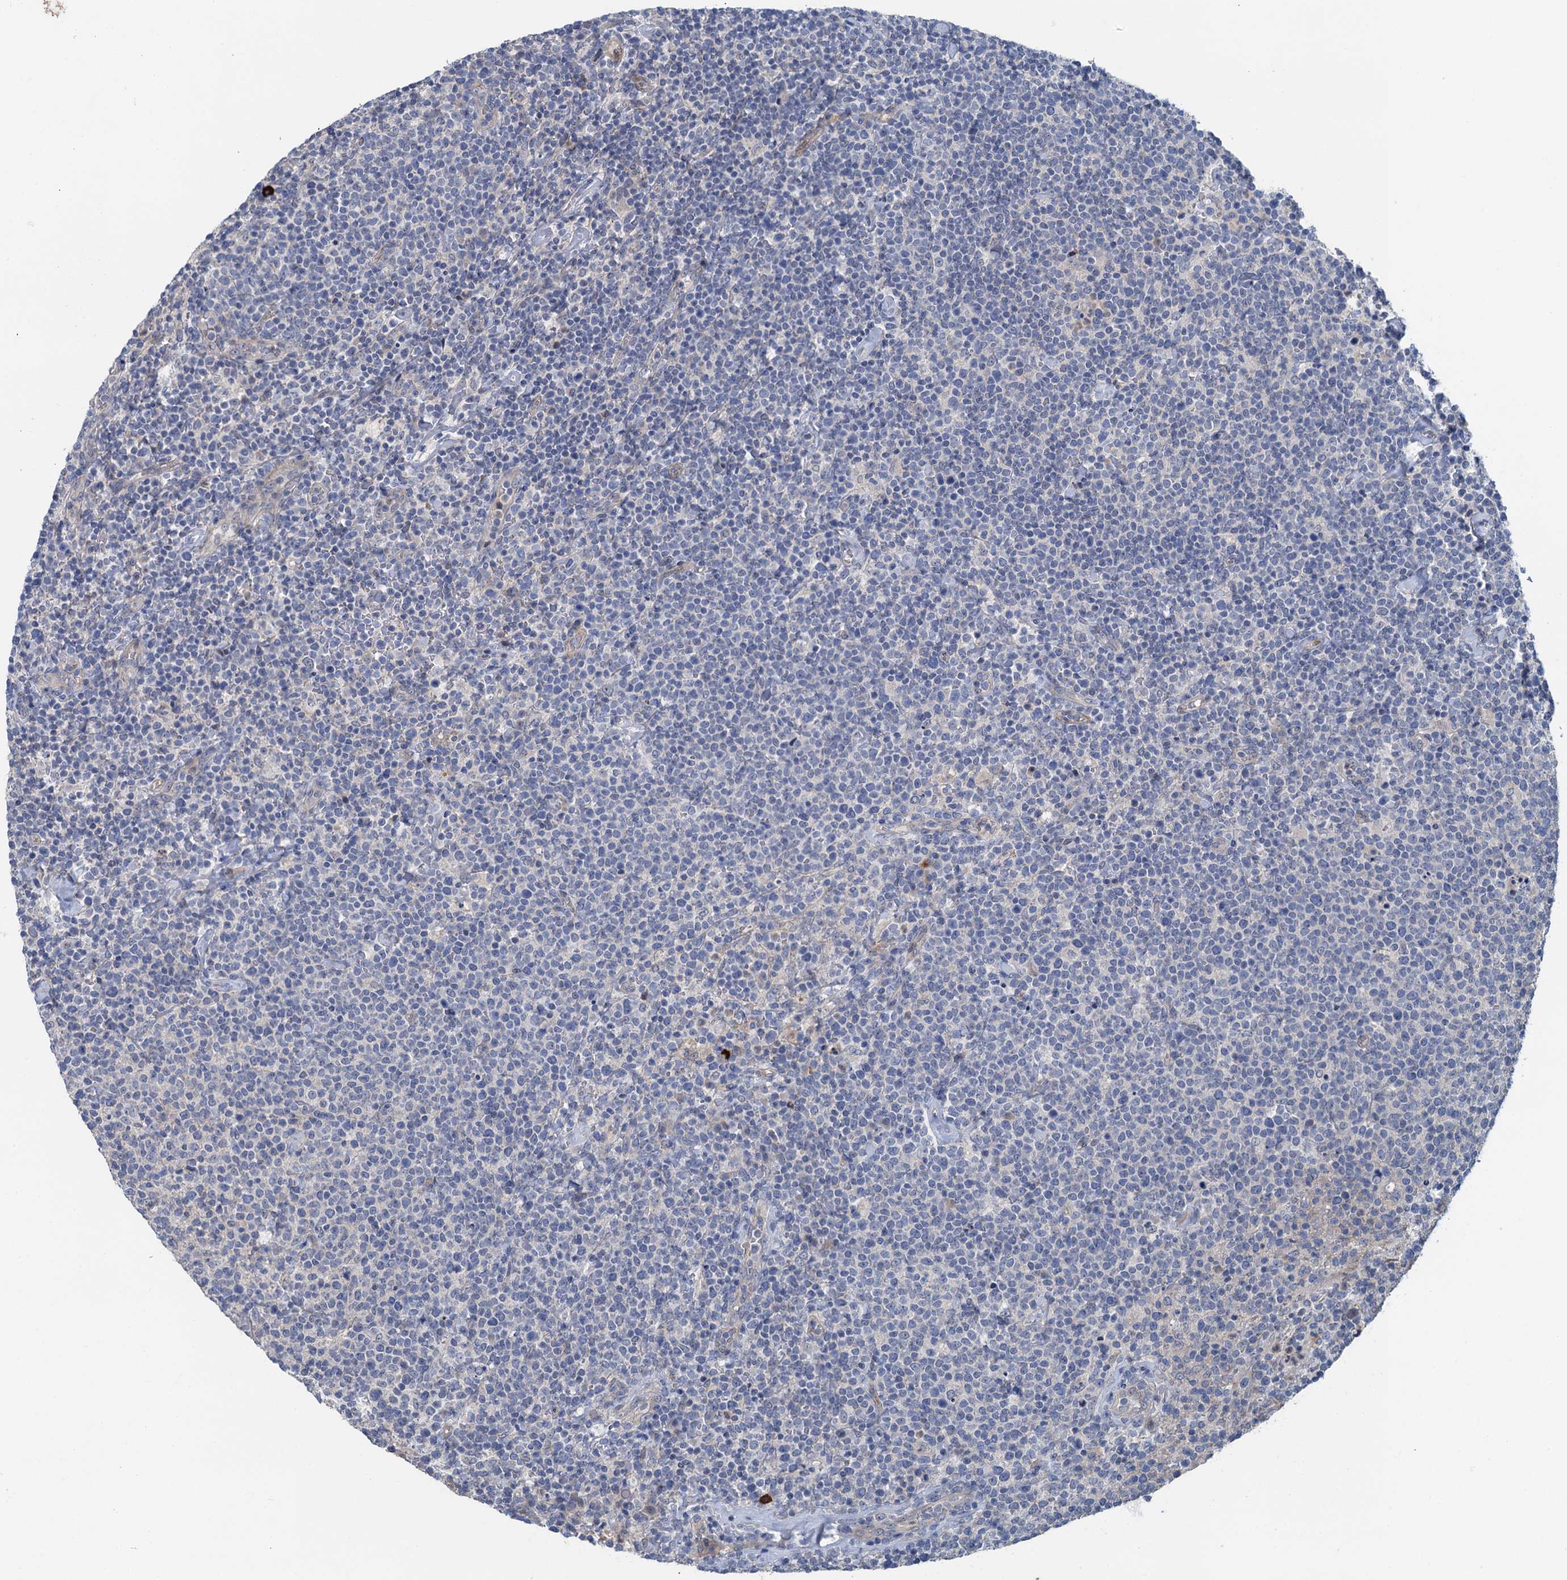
{"staining": {"intensity": "negative", "quantity": "none", "location": "none"}, "tissue": "lymphoma", "cell_type": "Tumor cells", "image_type": "cancer", "snomed": [{"axis": "morphology", "description": "Malignant lymphoma, non-Hodgkin's type, High grade"}, {"axis": "topography", "description": "Lymph node"}], "caption": "Tumor cells show no significant protein positivity in lymphoma.", "gene": "MYO16", "patient": {"sex": "male", "age": 61}}